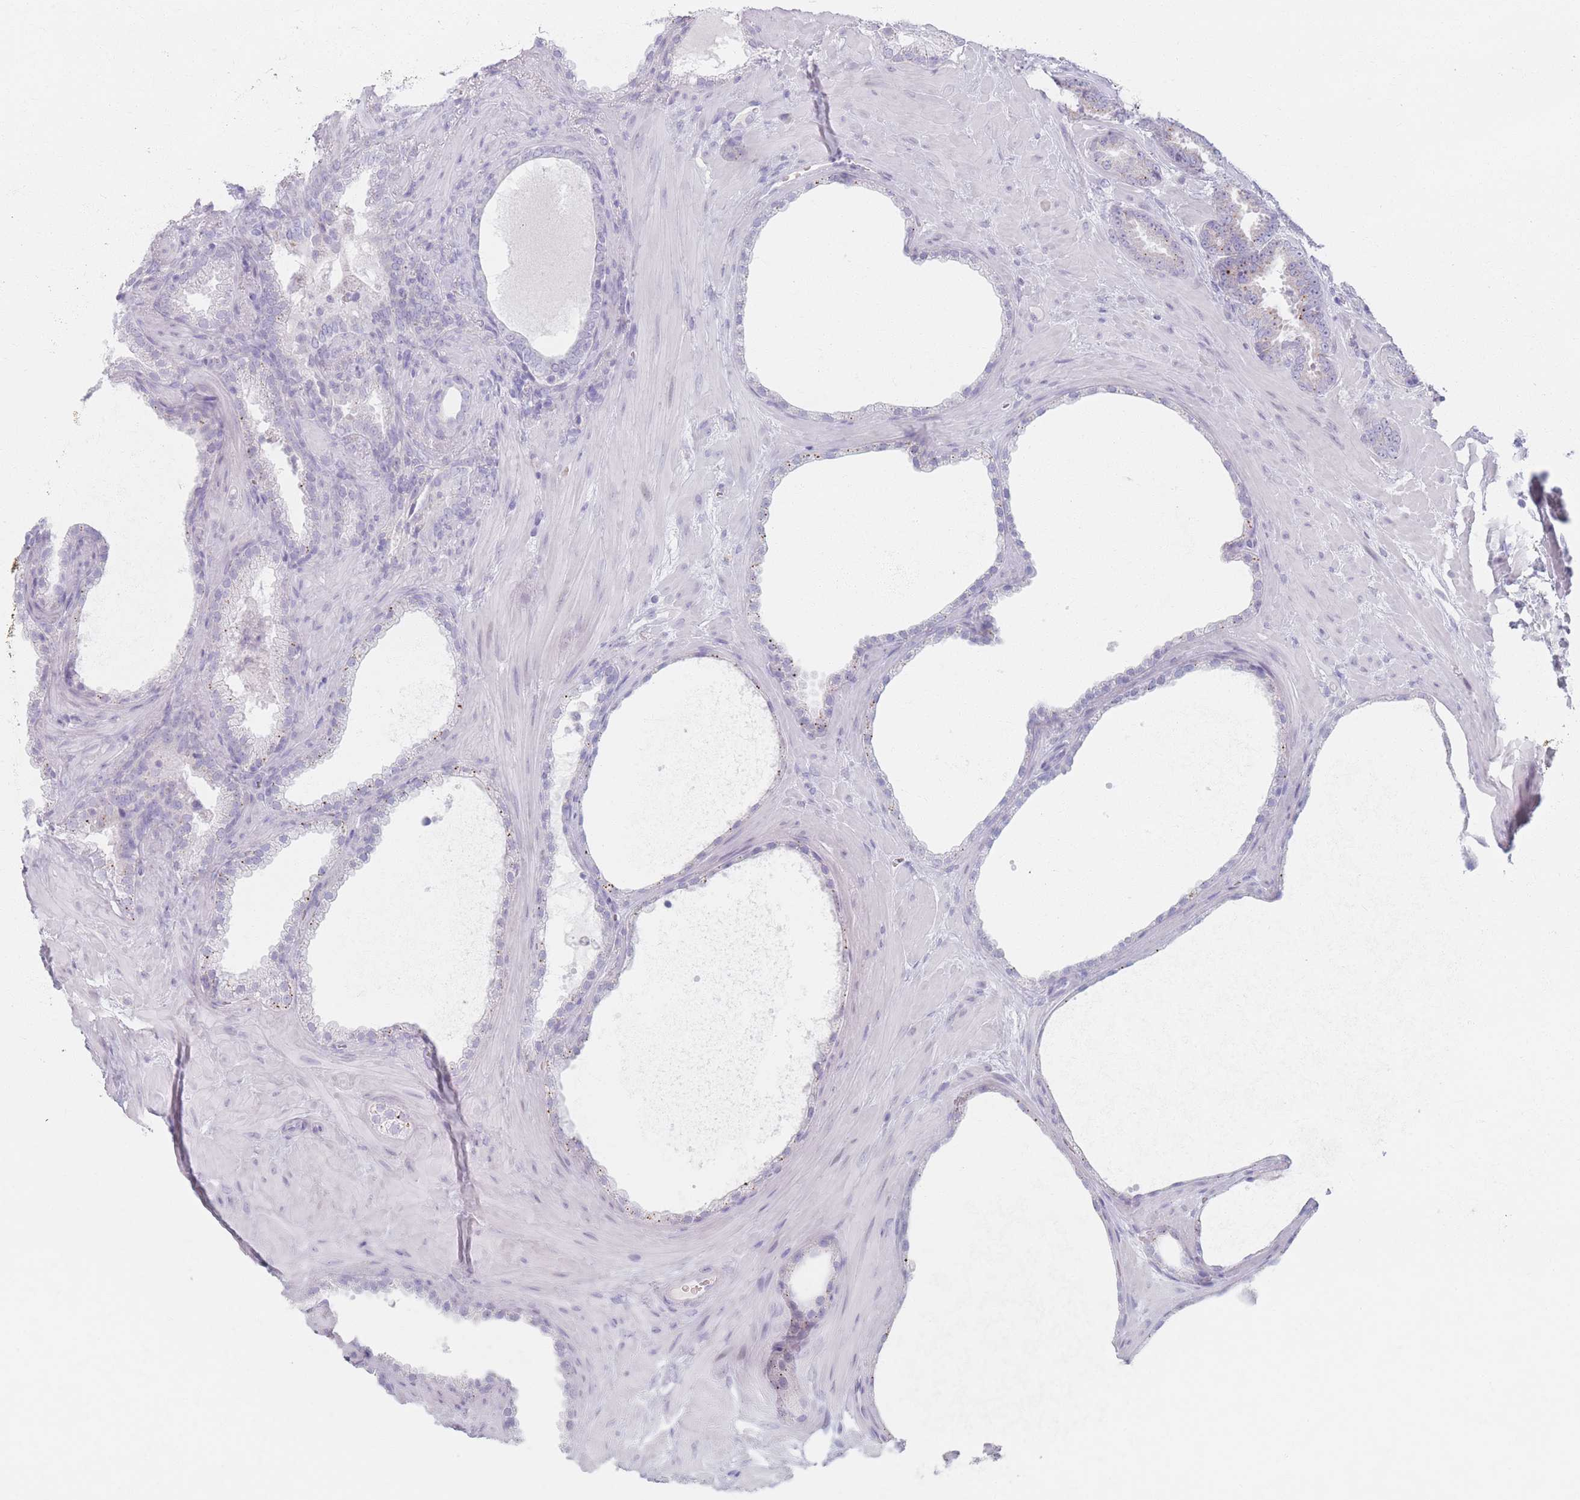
{"staining": {"intensity": "negative", "quantity": "none", "location": "none"}, "tissue": "prostate cancer", "cell_type": "Tumor cells", "image_type": "cancer", "snomed": [{"axis": "morphology", "description": "Adenocarcinoma, Low grade"}, {"axis": "topography", "description": "Prostate"}], "caption": "High magnification brightfield microscopy of prostate cancer (low-grade adenocarcinoma) stained with DAB (brown) and counterstained with hematoxylin (blue): tumor cells show no significant expression. (Brightfield microscopy of DAB immunohistochemistry at high magnification).", "gene": "PIGM", "patient": {"sex": "male", "age": 62}}